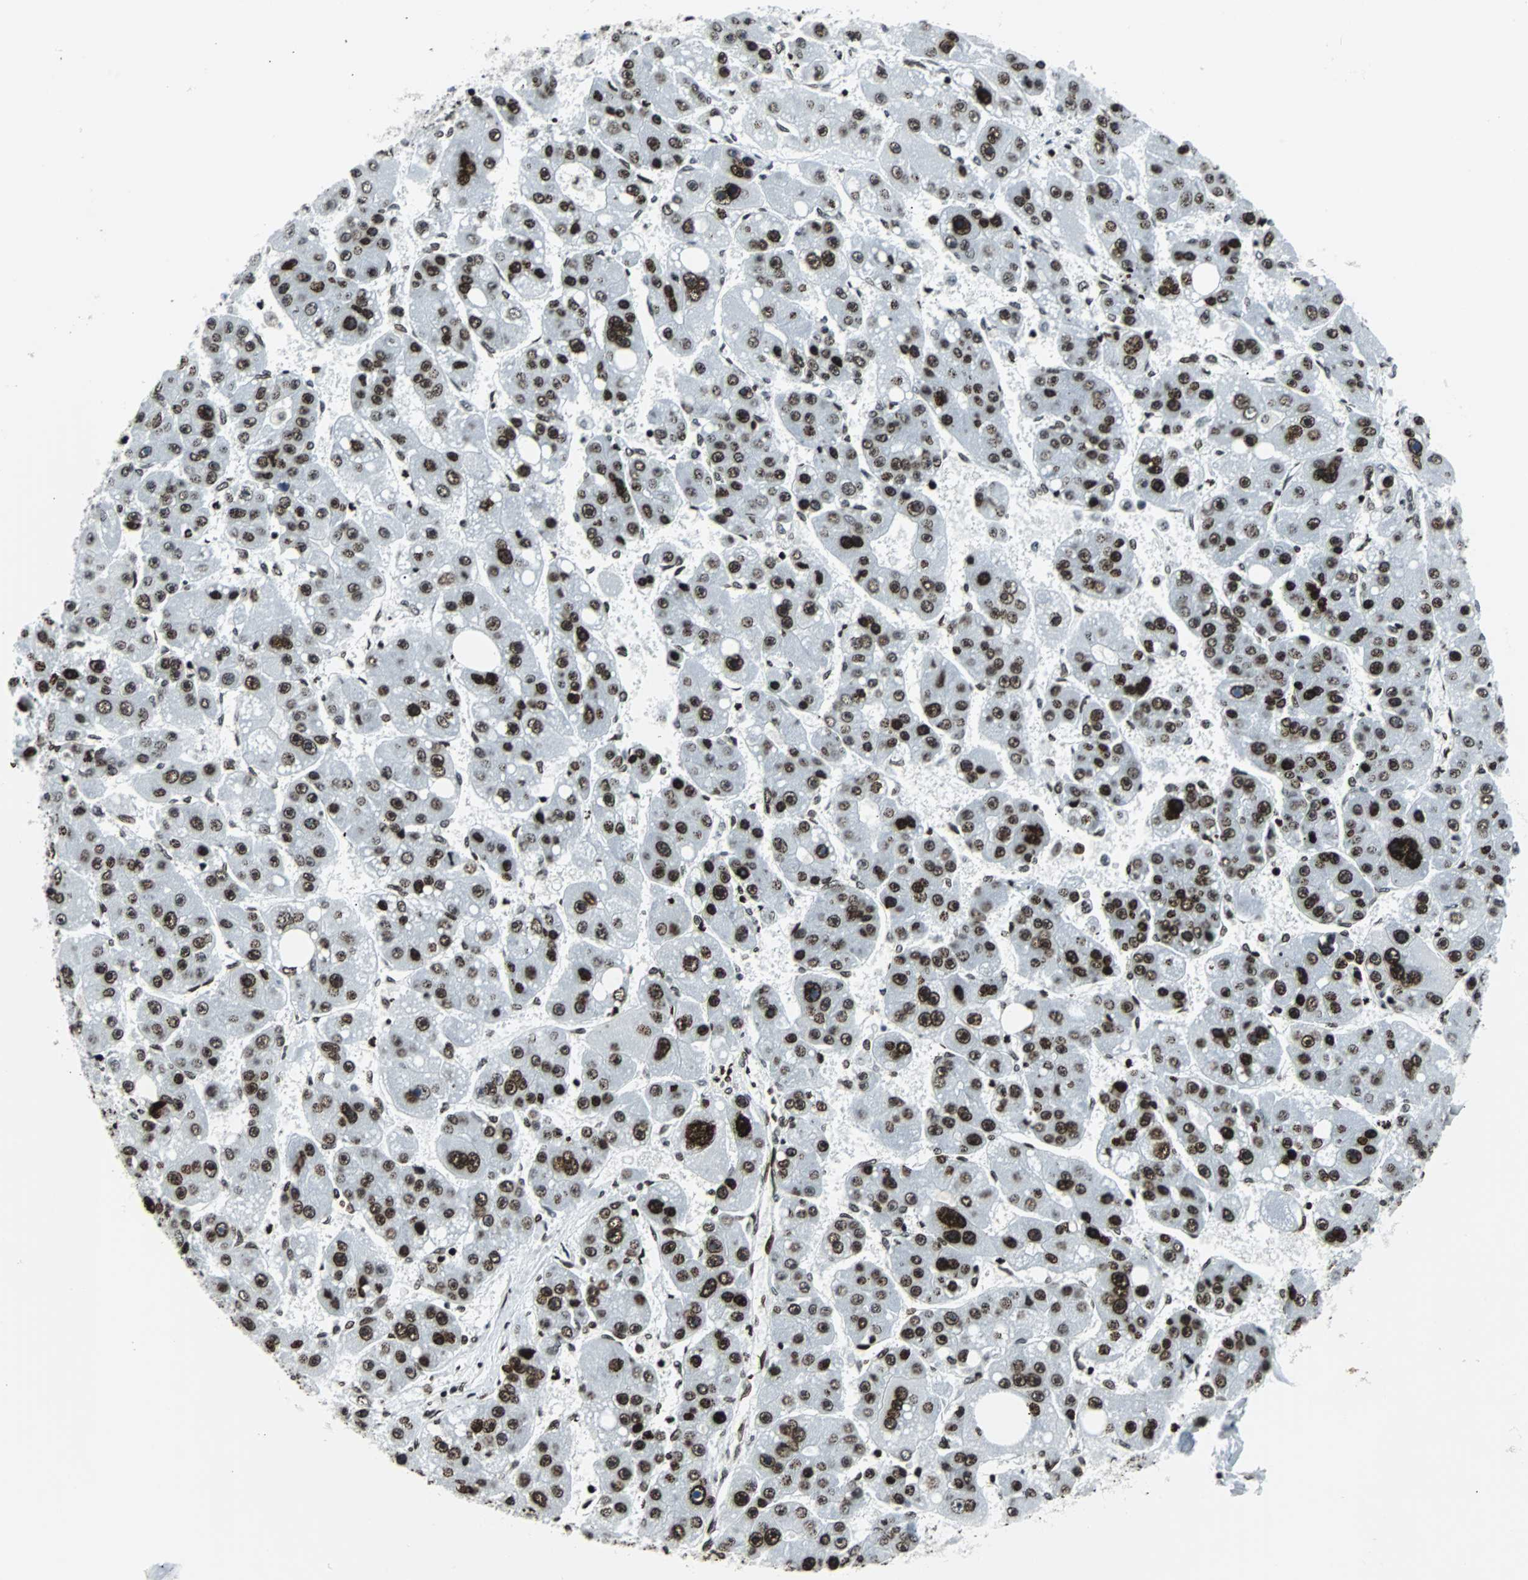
{"staining": {"intensity": "strong", "quantity": ">75%", "location": "nuclear"}, "tissue": "liver cancer", "cell_type": "Tumor cells", "image_type": "cancer", "snomed": [{"axis": "morphology", "description": "Carcinoma, Hepatocellular, NOS"}, {"axis": "topography", "description": "Liver"}], "caption": "Protein analysis of liver cancer tissue displays strong nuclear positivity in about >75% of tumor cells.", "gene": "ZNF131", "patient": {"sex": "female", "age": 61}}